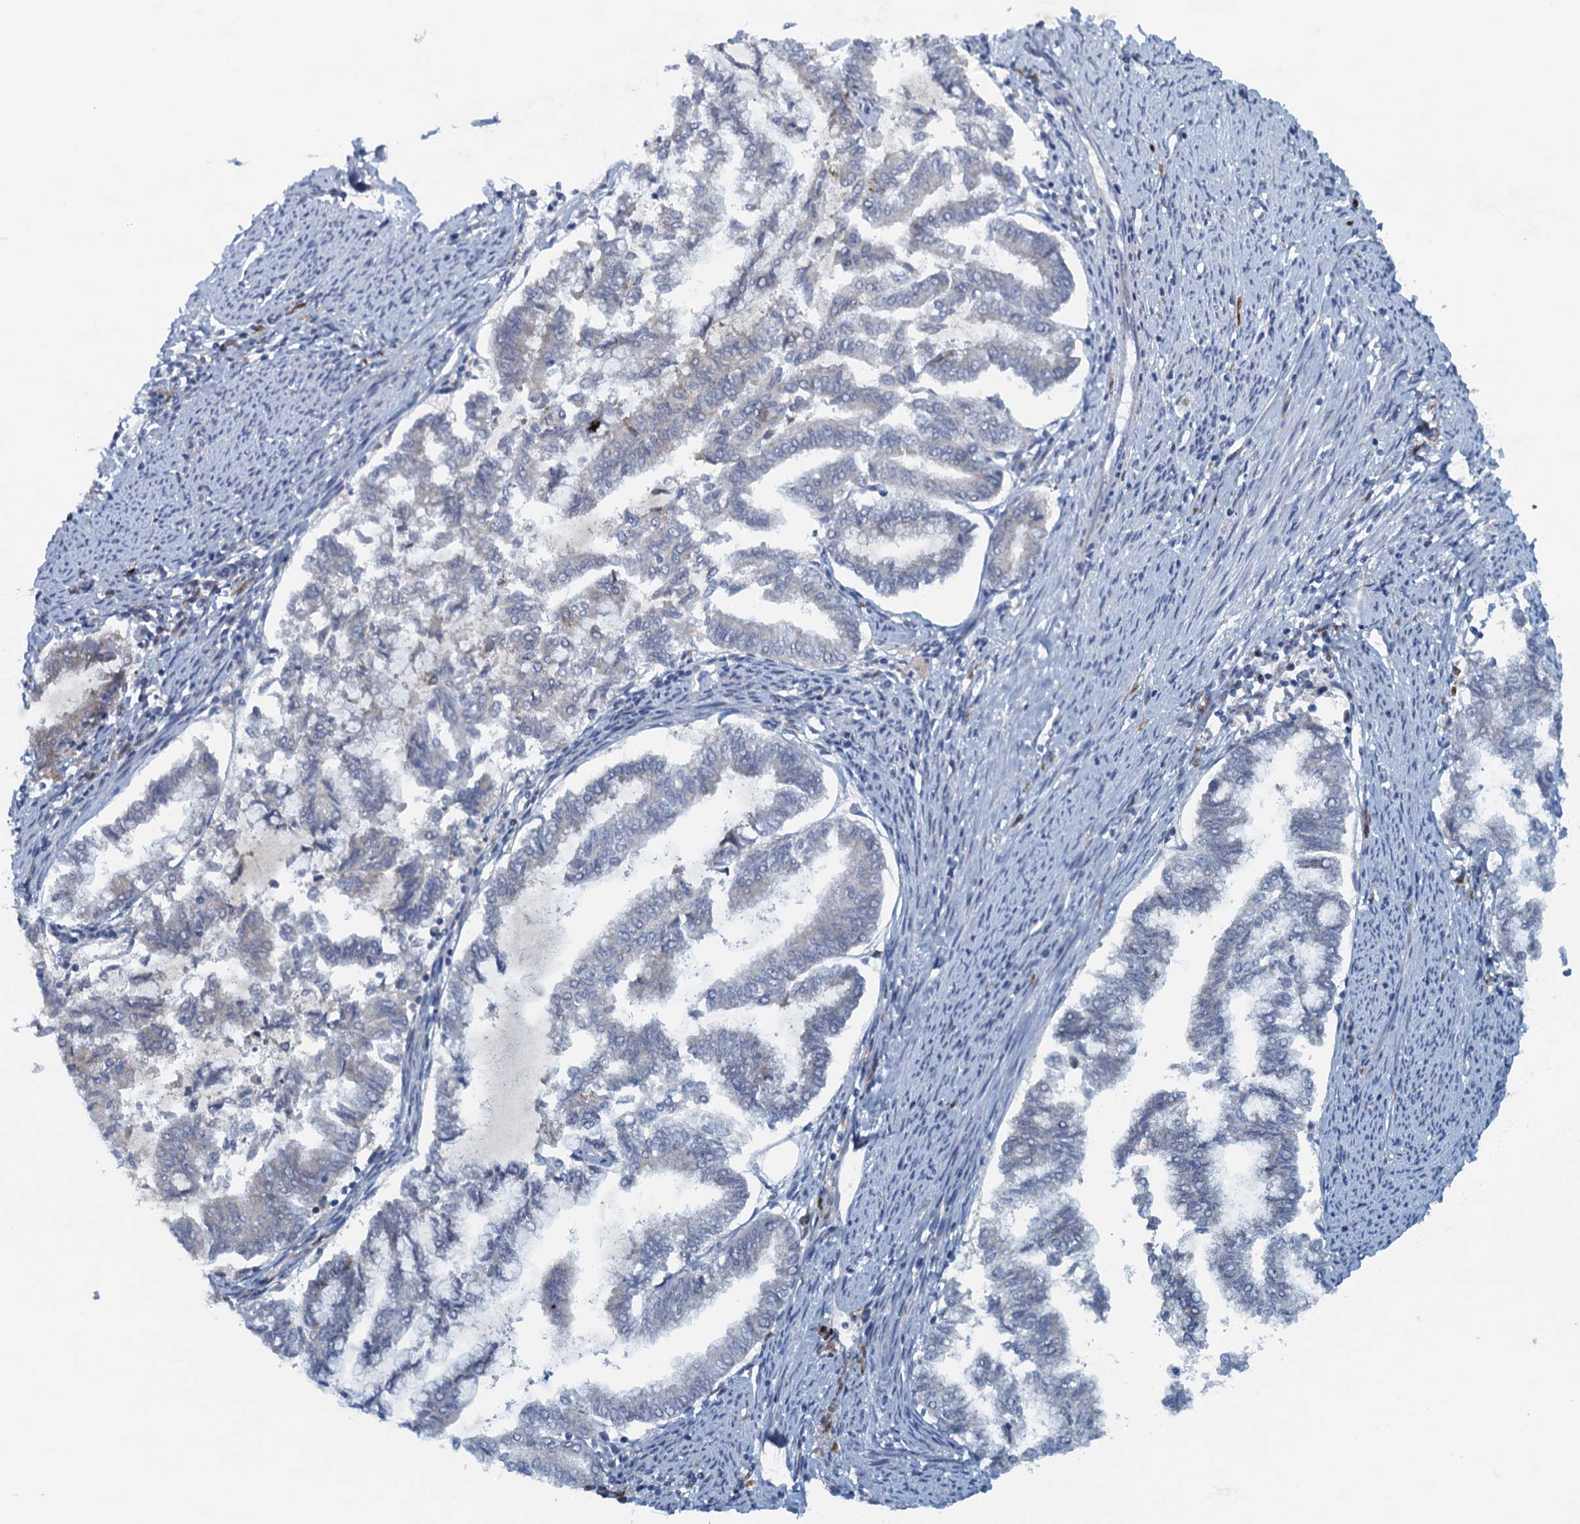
{"staining": {"intensity": "negative", "quantity": "none", "location": "none"}, "tissue": "endometrial cancer", "cell_type": "Tumor cells", "image_type": "cancer", "snomed": [{"axis": "morphology", "description": "Adenocarcinoma, NOS"}, {"axis": "topography", "description": "Endometrium"}], "caption": "IHC image of neoplastic tissue: human endometrial cancer (adenocarcinoma) stained with DAB (3,3'-diaminobenzidine) shows no significant protein expression in tumor cells.", "gene": "MYDGF", "patient": {"sex": "female", "age": 79}}